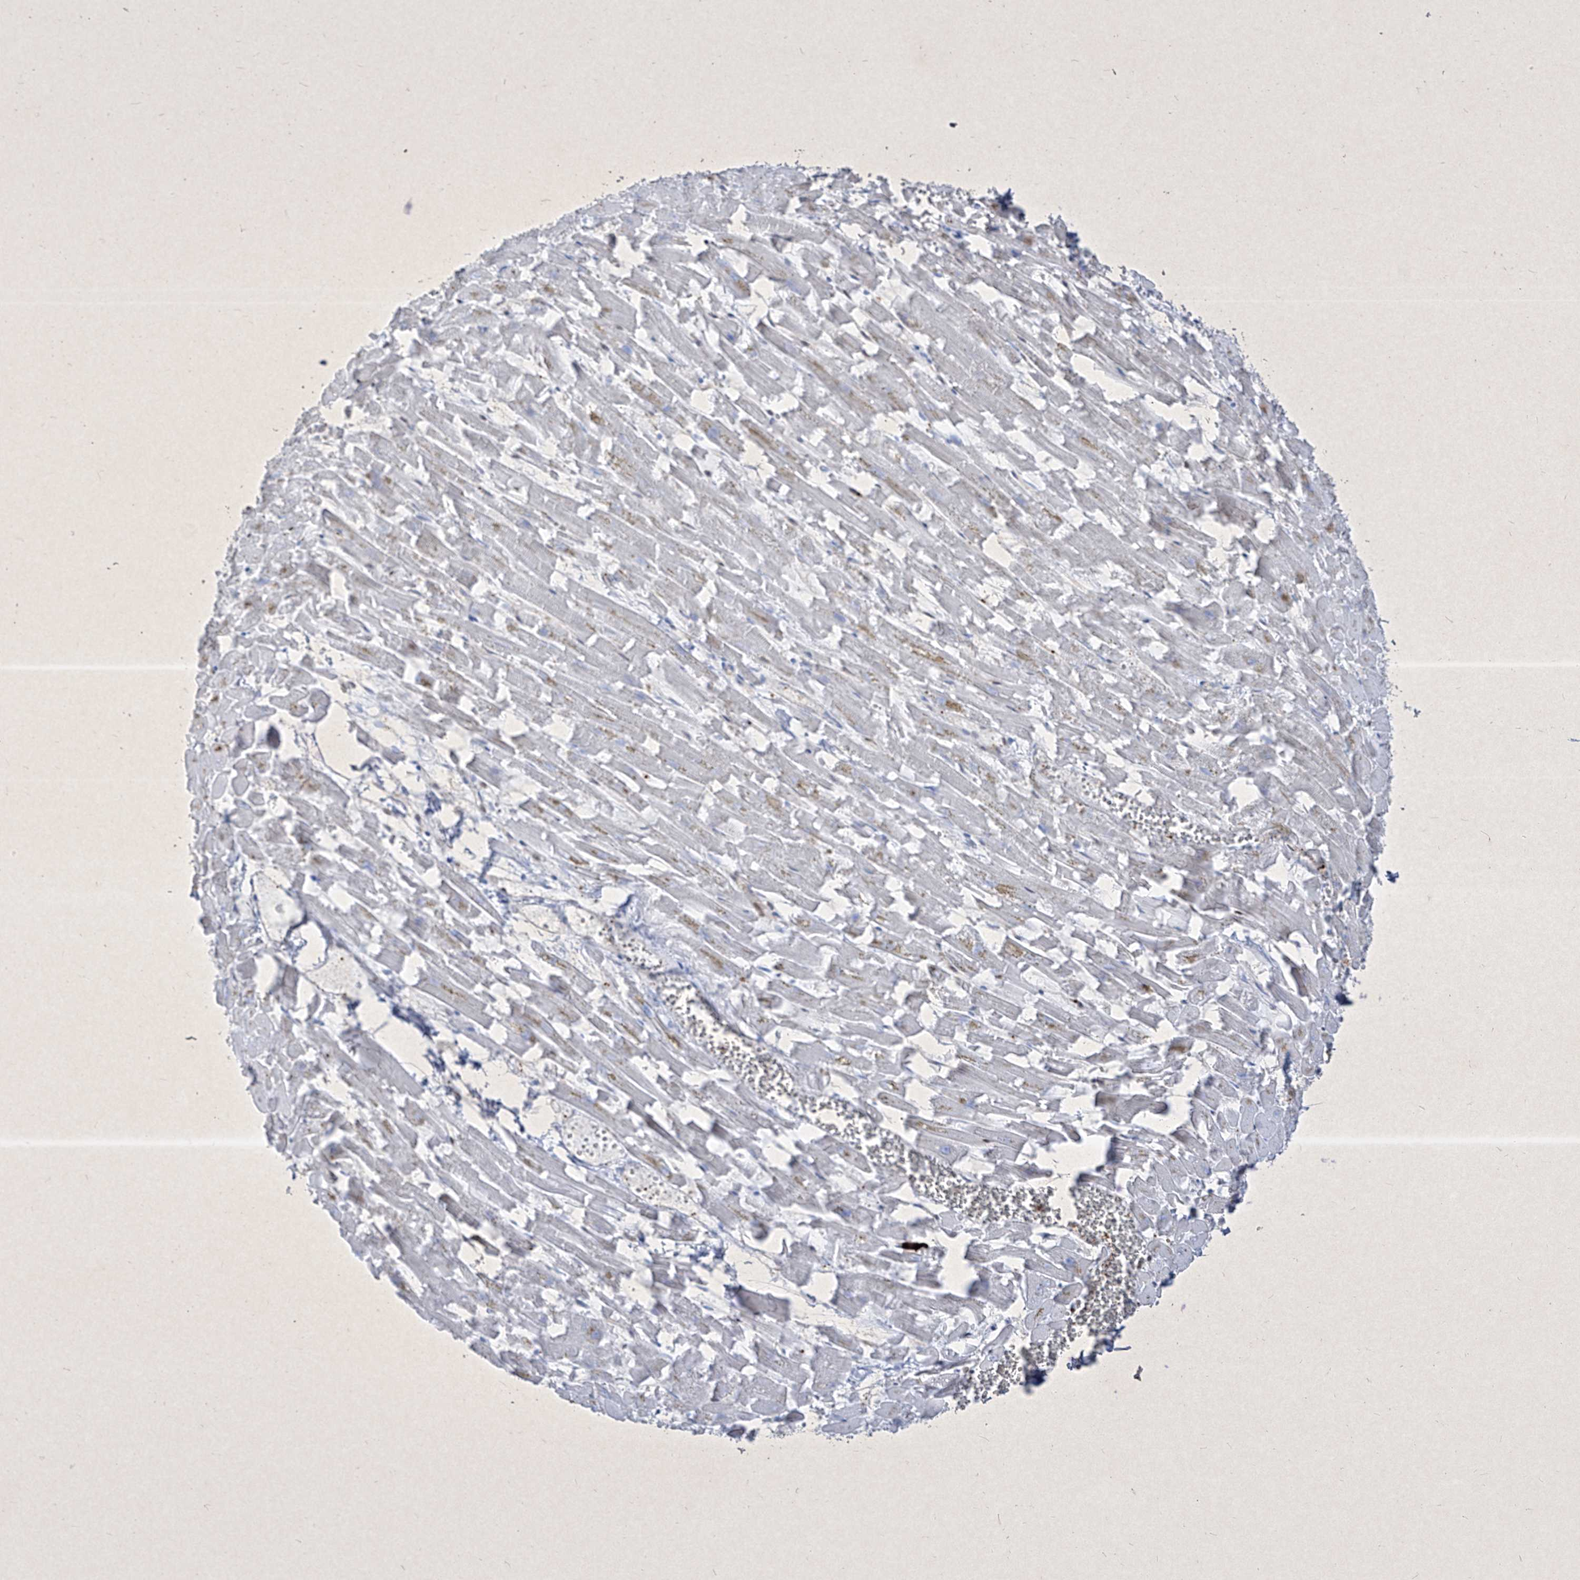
{"staining": {"intensity": "negative", "quantity": "none", "location": "none"}, "tissue": "heart muscle", "cell_type": "Cardiomyocytes", "image_type": "normal", "snomed": [{"axis": "morphology", "description": "Normal tissue, NOS"}, {"axis": "topography", "description": "Heart"}], "caption": "Immunohistochemistry (IHC) of normal human heart muscle reveals no staining in cardiomyocytes.", "gene": "PSMB10", "patient": {"sex": "female", "age": 64}}